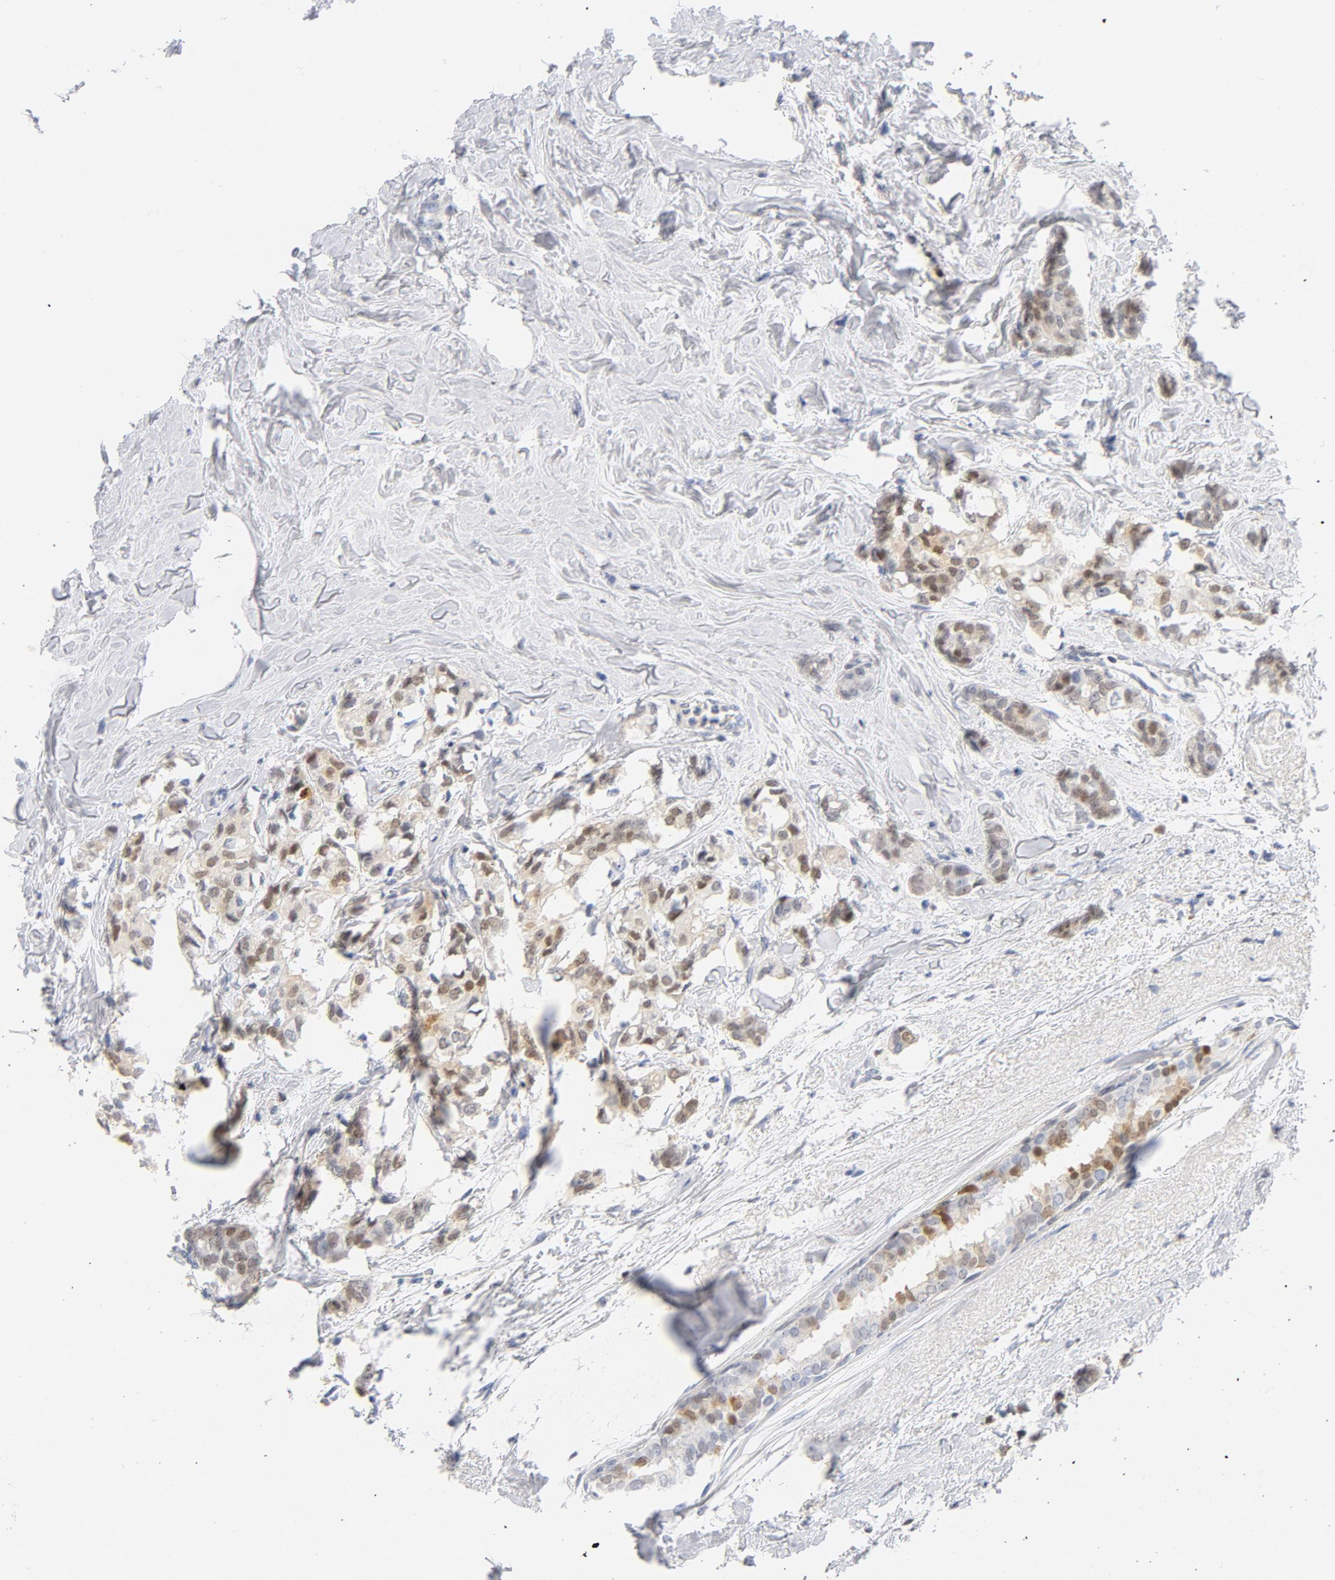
{"staining": {"intensity": "moderate", "quantity": ">75%", "location": "cytoplasmic/membranous,nuclear"}, "tissue": "breast cancer", "cell_type": "Tumor cells", "image_type": "cancer", "snomed": [{"axis": "morphology", "description": "Duct carcinoma"}, {"axis": "topography", "description": "Breast"}], "caption": "Tumor cells reveal medium levels of moderate cytoplasmic/membranous and nuclear positivity in about >75% of cells in human breast cancer (invasive ductal carcinoma). The protein of interest is stained brown, and the nuclei are stained in blue (DAB (3,3'-diaminobenzidine) IHC with brightfield microscopy, high magnification).", "gene": "CDKN1B", "patient": {"sex": "female", "age": 84}}